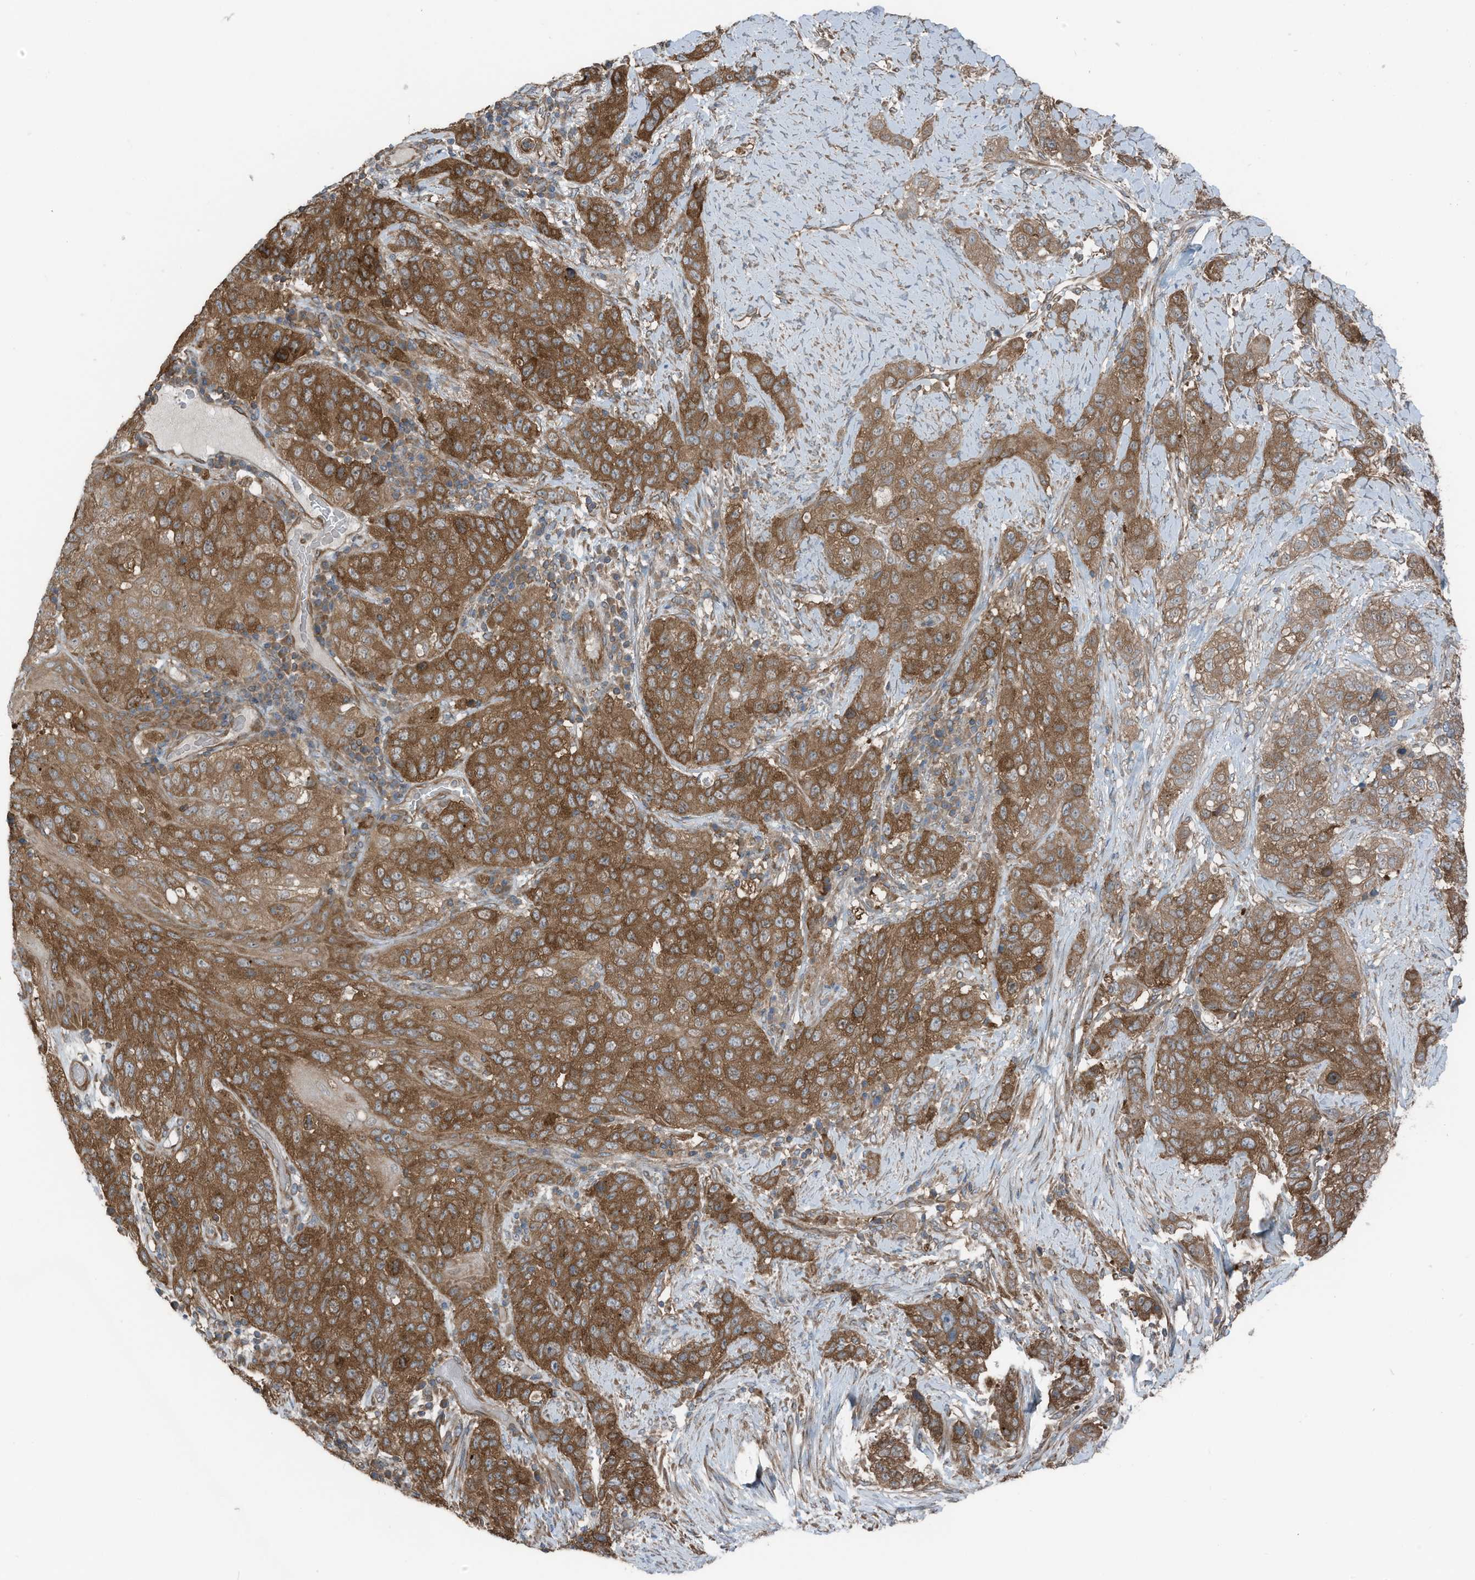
{"staining": {"intensity": "strong", "quantity": ">75%", "location": "cytoplasmic/membranous"}, "tissue": "stomach cancer", "cell_type": "Tumor cells", "image_type": "cancer", "snomed": [{"axis": "morphology", "description": "Adenocarcinoma, NOS"}, {"axis": "topography", "description": "Stomach"}], "caption": "This image reveals immunohistochemistry (IHC) staining of human adenocarcinoma (stomach), with high strong cytoplasmic/membranous staining in approximately >75% of tumor cells.", "gene": "TXNDC9", "patient": {"sex": "male", "age": 48}}